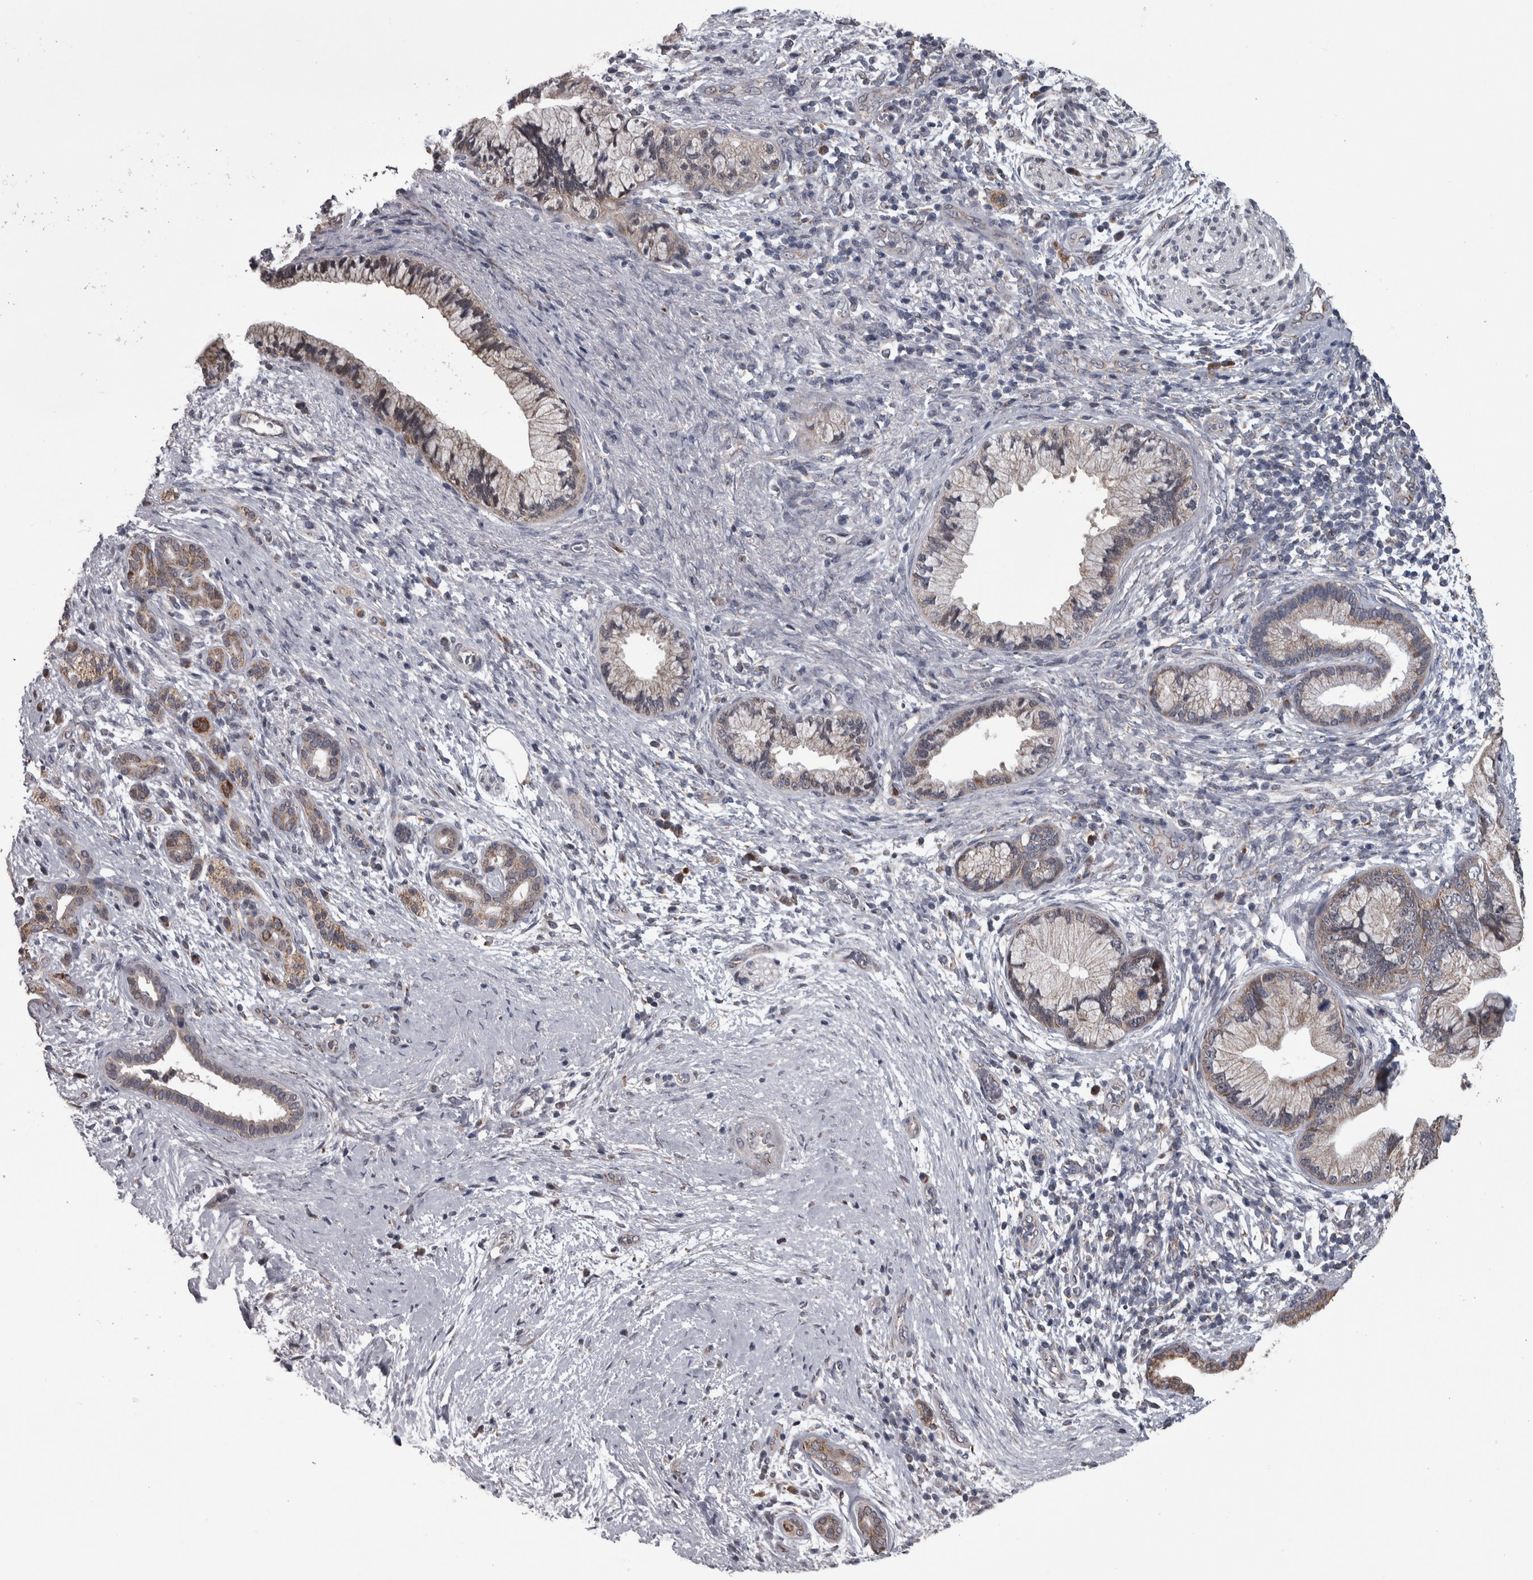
{"staining": {"intensity": "weak", "quantity": "25%-75%", "location": "cytoplasmic/membranous"}, "tissue": "pancreatic cancer", "cell_type": "Tumor cells", "image_type": "cancer", "snomed": [{"axis": "morphology", "description": "Adenocarcinoma, NOS"}, {"axis": "topography", "description": "Pancreas"}], "caption": "A photomicrograph of adenocarcinoma (pancreatic) stained for a protein reveals weak cytoplasmic/membranous brown staining in tumor cells. (Brightfield microscopy of DAB IHC at high magnification).", "gene": "DBT", "patient": {"sex": "male", "age": 59}}